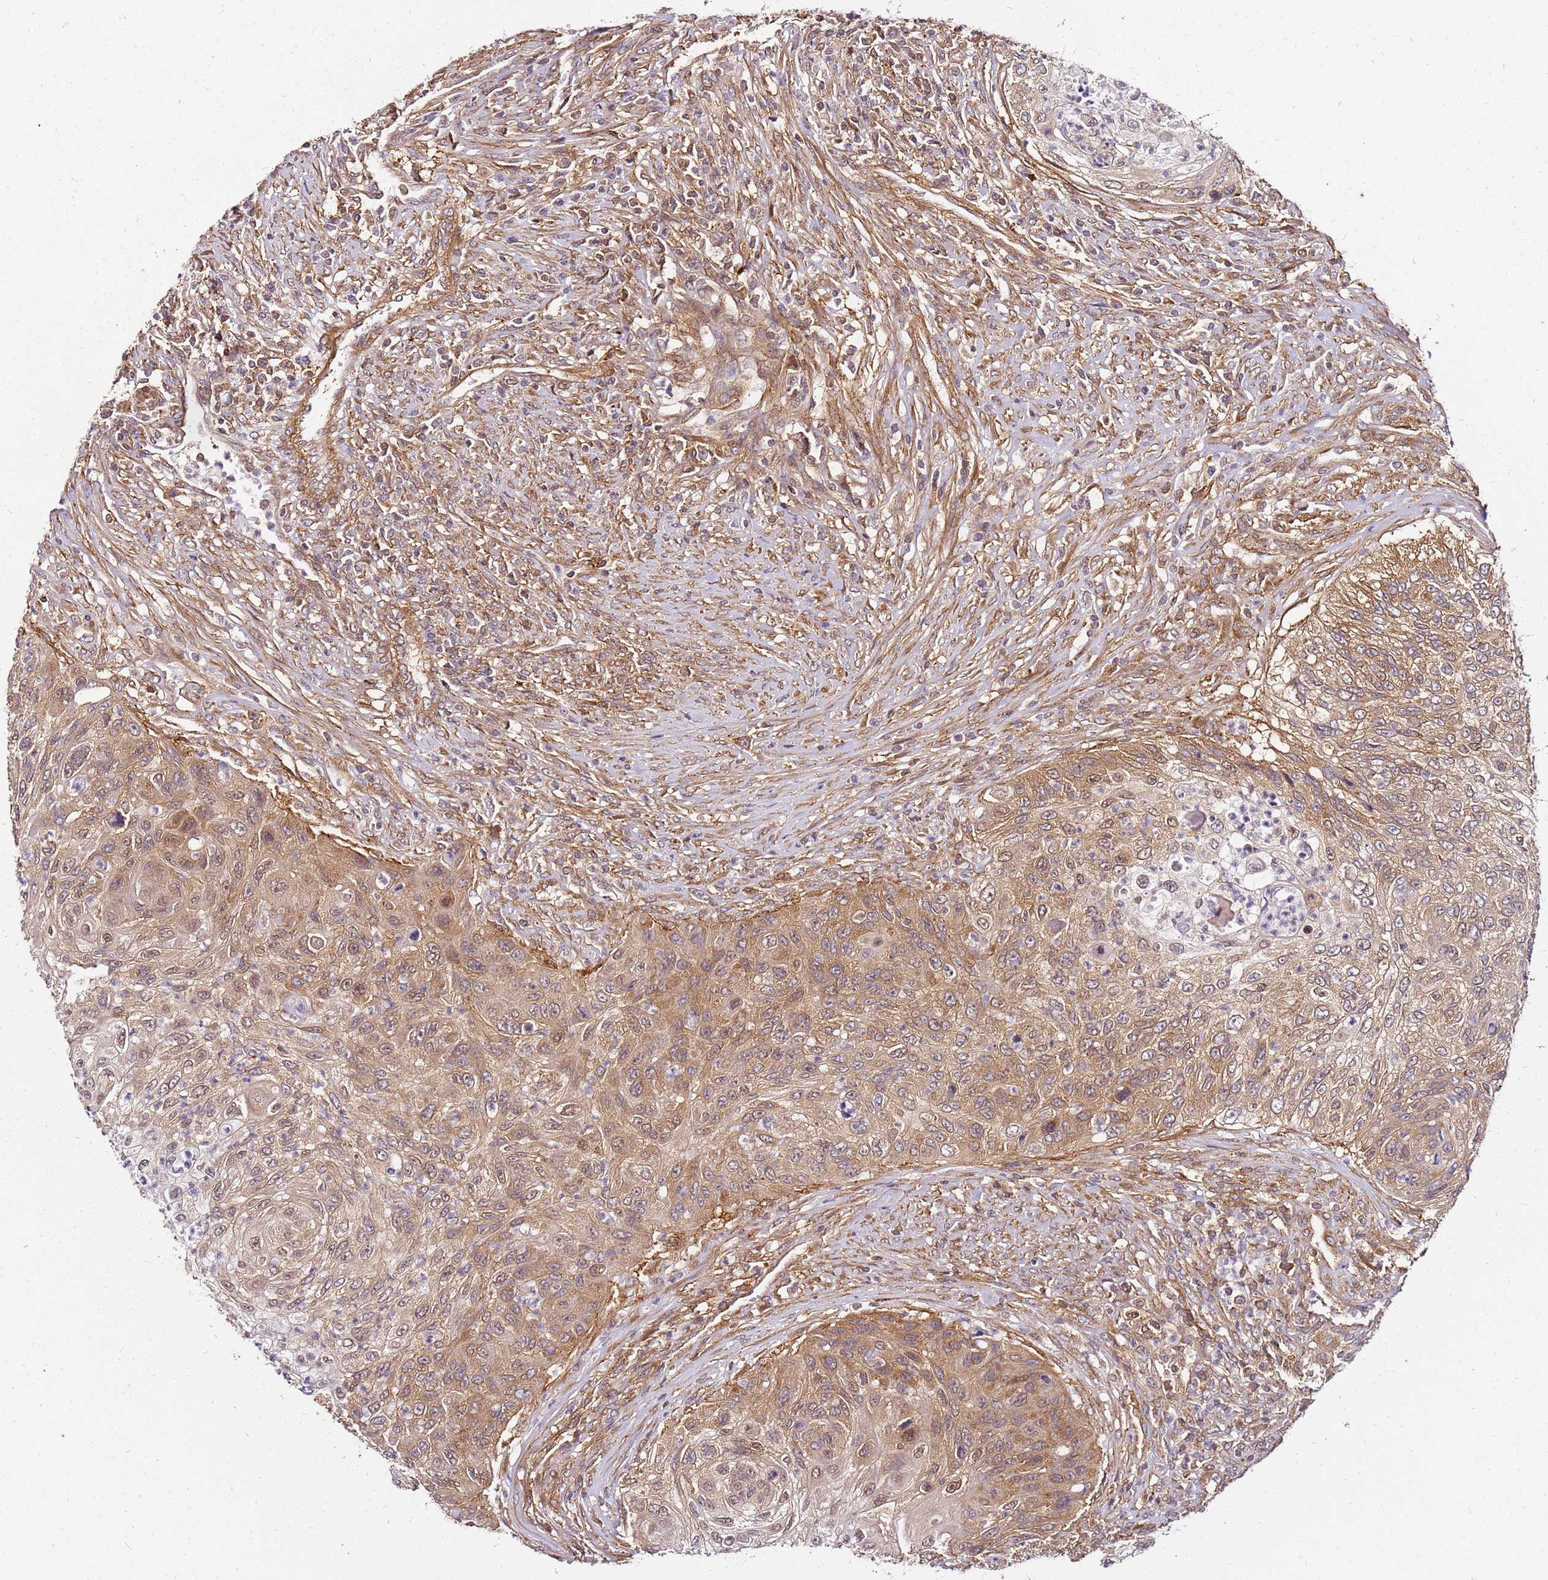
{"staining": {"intensity": "moderate", "quantity": ">75%", "location": "cytoplasmic/membranous"}, "tissue": "urothelial cancer", "cell_type": "Tumor cells", "image_type": "cancer", "snomed": [{"axis": "morphology", "description": "Urothelial carcinoma, High grade"}, {"axis": "topography", "description": "Urinary bladder"}], "caption": "Immunohistochemistry of human urothelial cancer exhibits medium levels of moderate cytoplasmic/membranous positivity in approximately >75% of tumor cells.", "gene": "PIH1D1", "patient": {"sex": "female", "age": 60}}